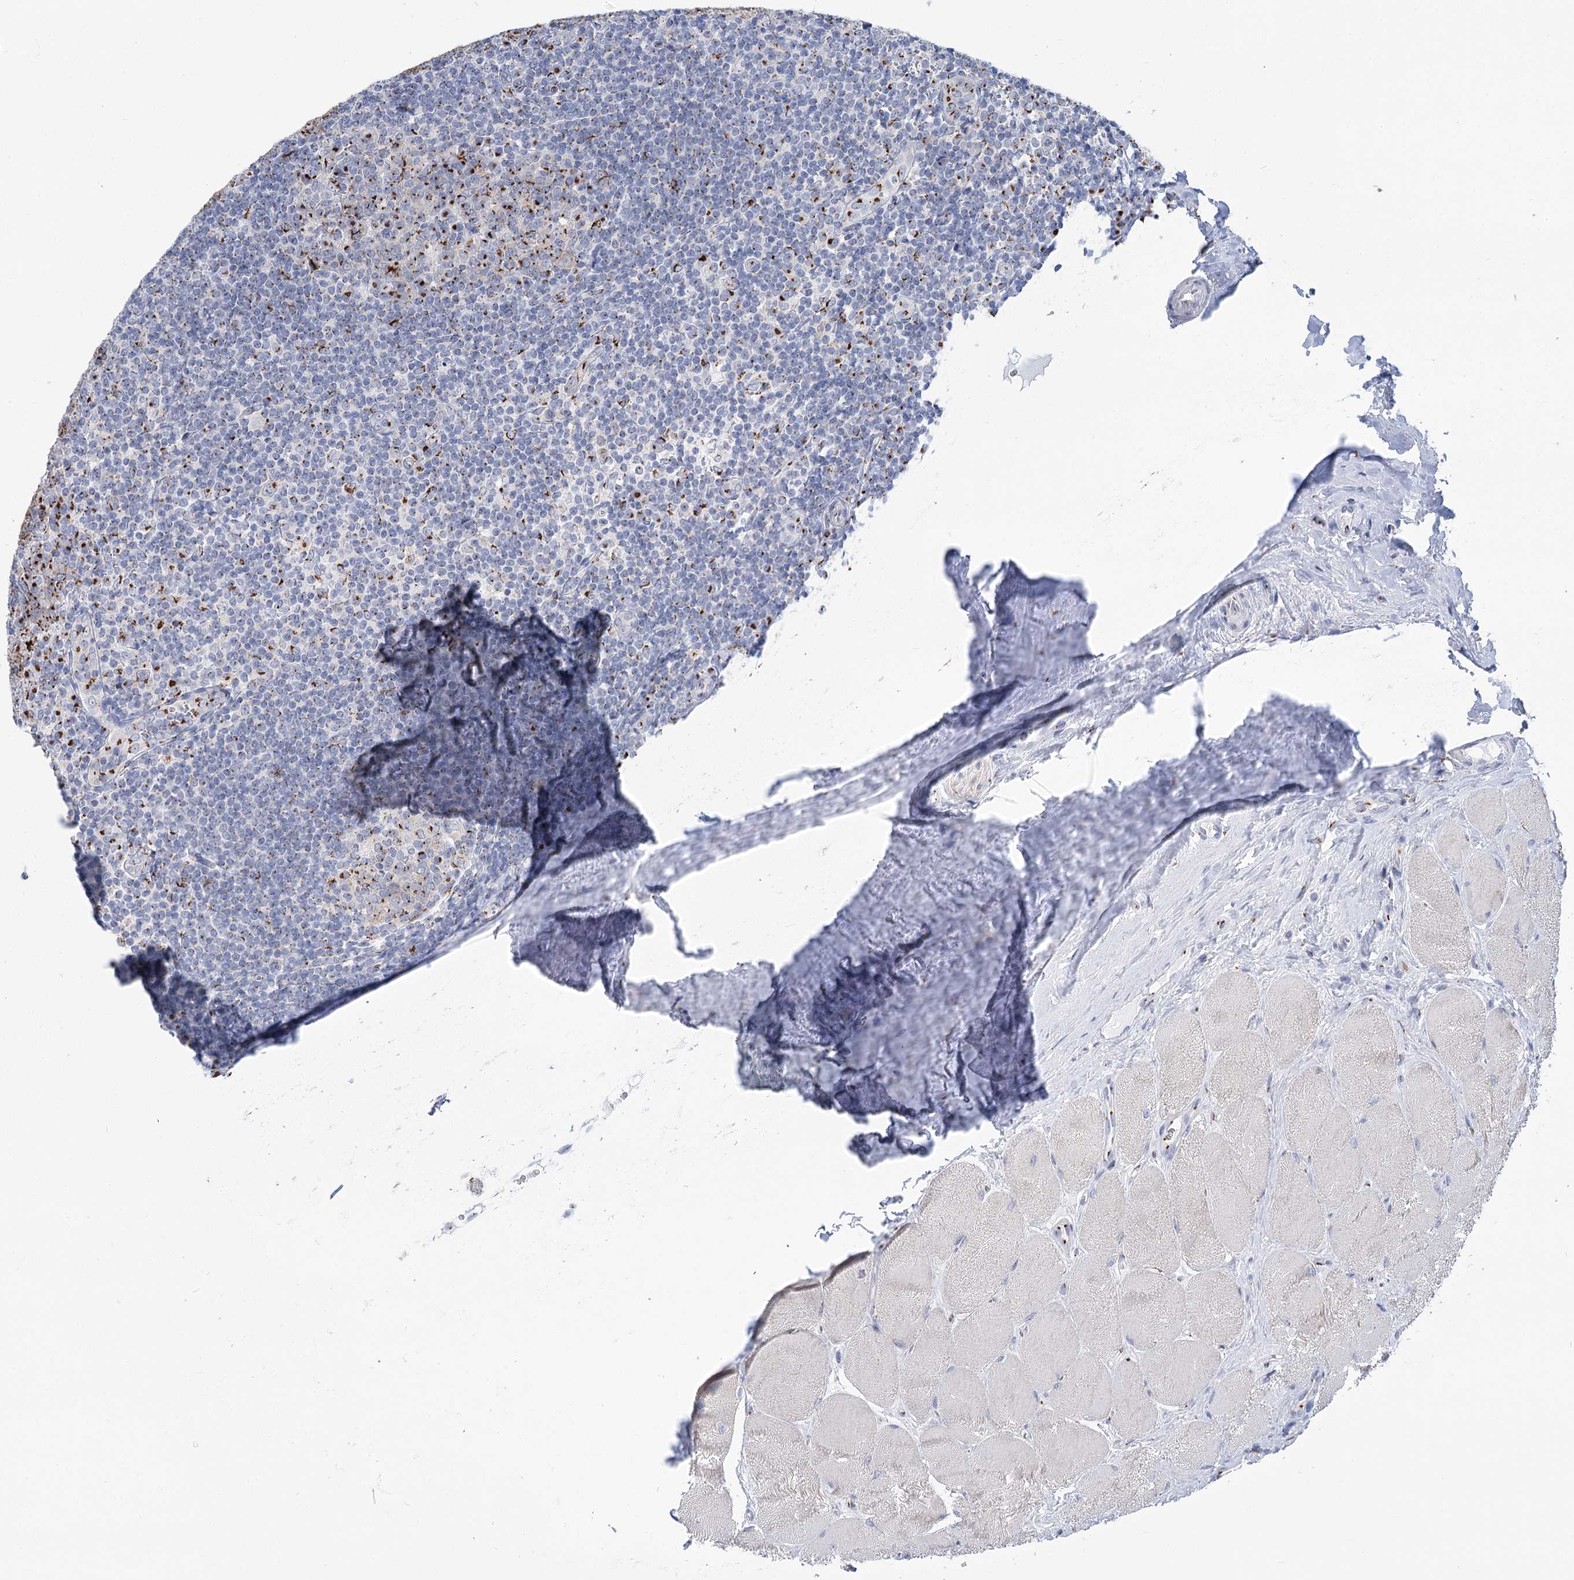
{"staining": {"intensity": "strong", "quantity": "25%-75%", "location": "cytoplasmic/membranous"}, "tissue": "tonsil", "cell_type": "Germinal center cells", "image_type": "normal", "snomed": [{"axis": "morphology", "description": "Normal tissue, NOS"}, {"axis": "topography", "description": "Tonsil"}], "caption": "Germinal center cells show strong cytoplasmic/membranous positivity in about 25%-75% of cells in unremarkable tonsil.", "gene": "TMEM165", "patient": {"sex": "male", "age": 27}}